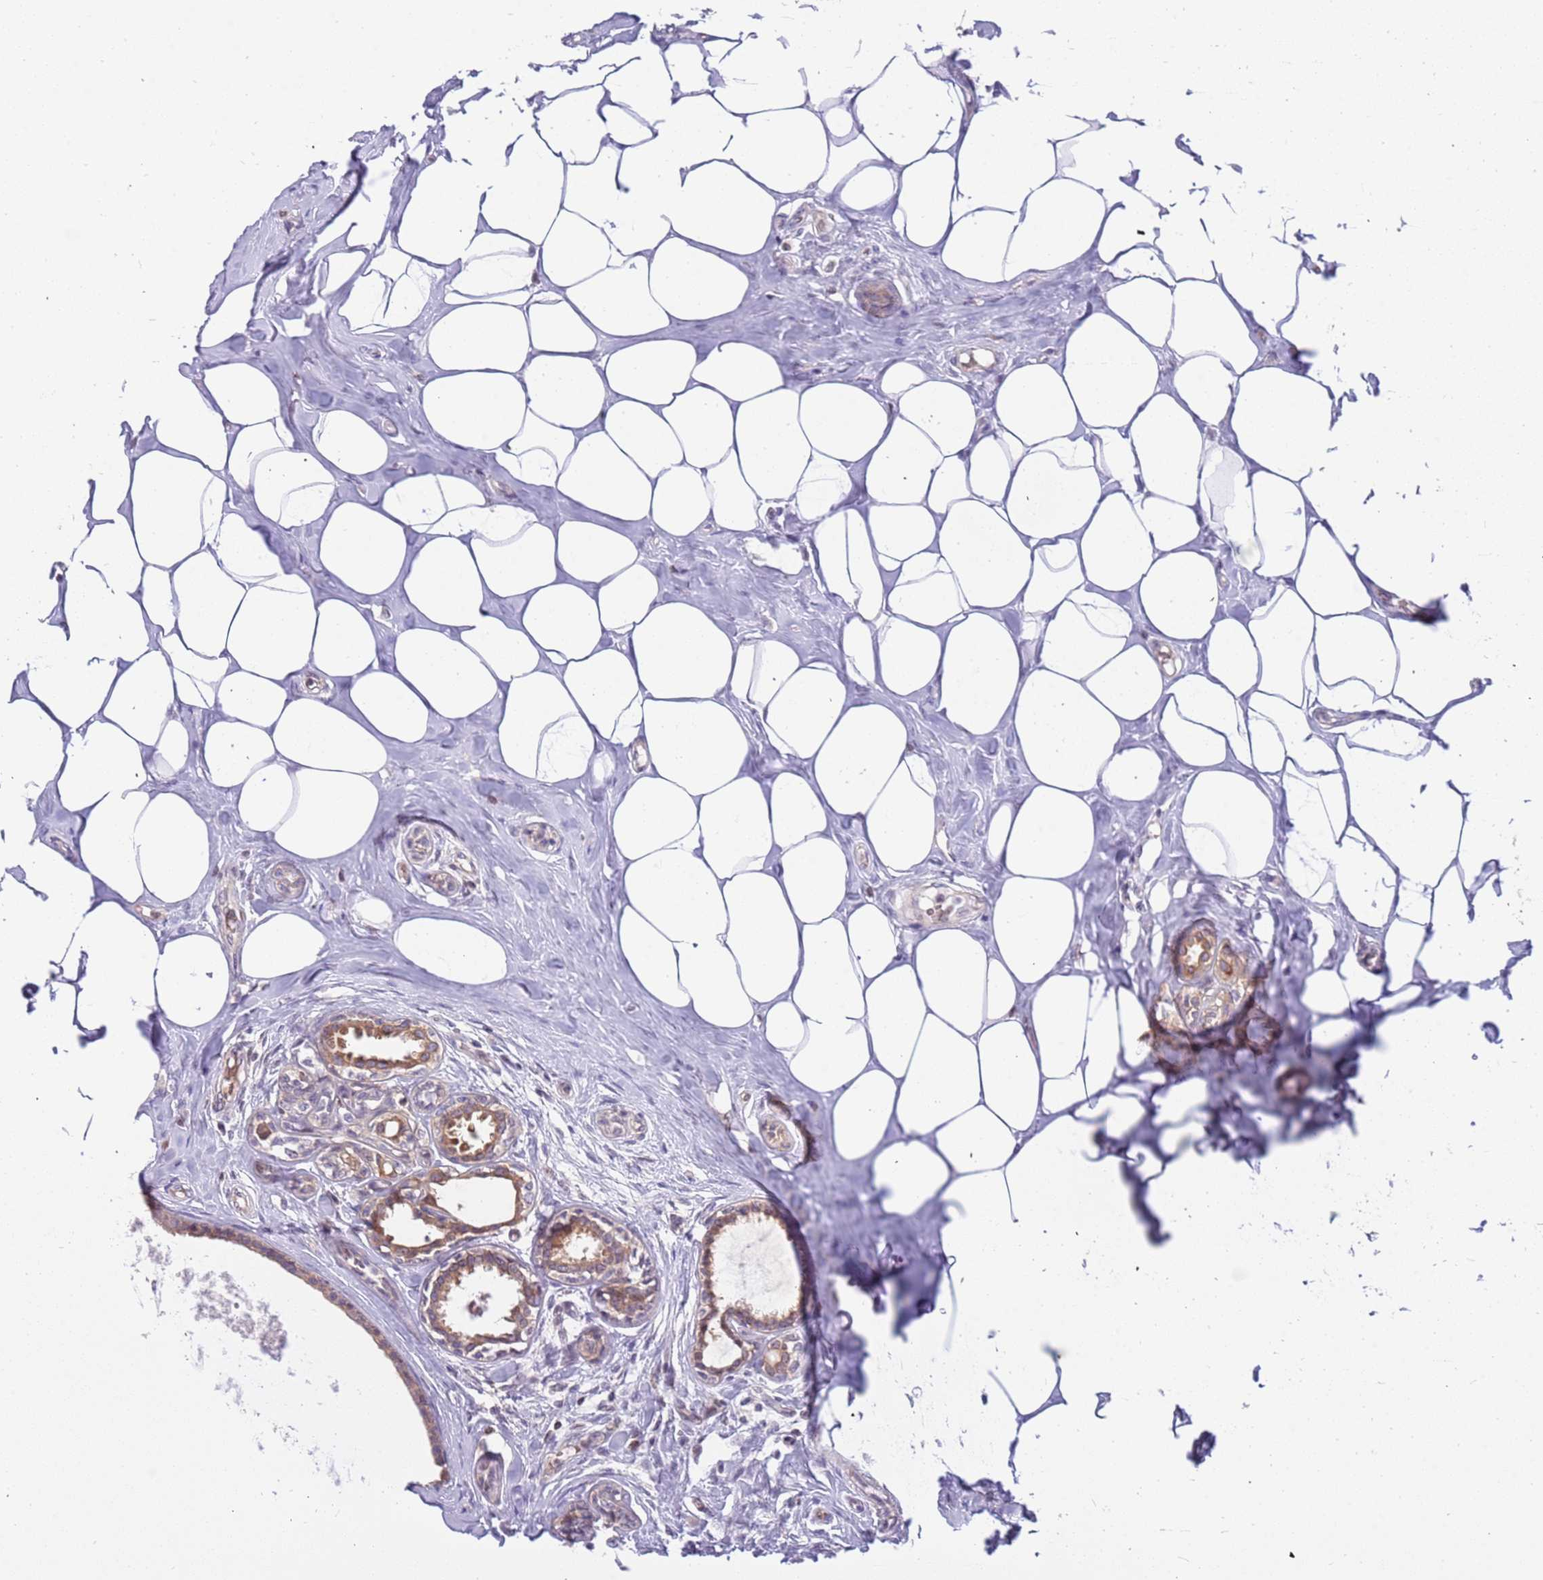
{"staining": {"intensity": "moderate", "quantity": ">75%", "location": "cytoplasmic/membranous"}, "tissue": "breast cancer", "cell_type": "Tumor cells", "image_type": "cancer", "snomed": [{"axis": "morphology", "description": "Lobular carcinoma"}, {"axis": "topography", "description": "Breast"}], "caption": "Breast cancer stained for a protein (brown) reveals moderate cytoplasmic/membranous positive positivity in approximately >75% of tumor cells.", "gene": "ARHGEF5", "patient": {"sex": "female", "age": 51}}